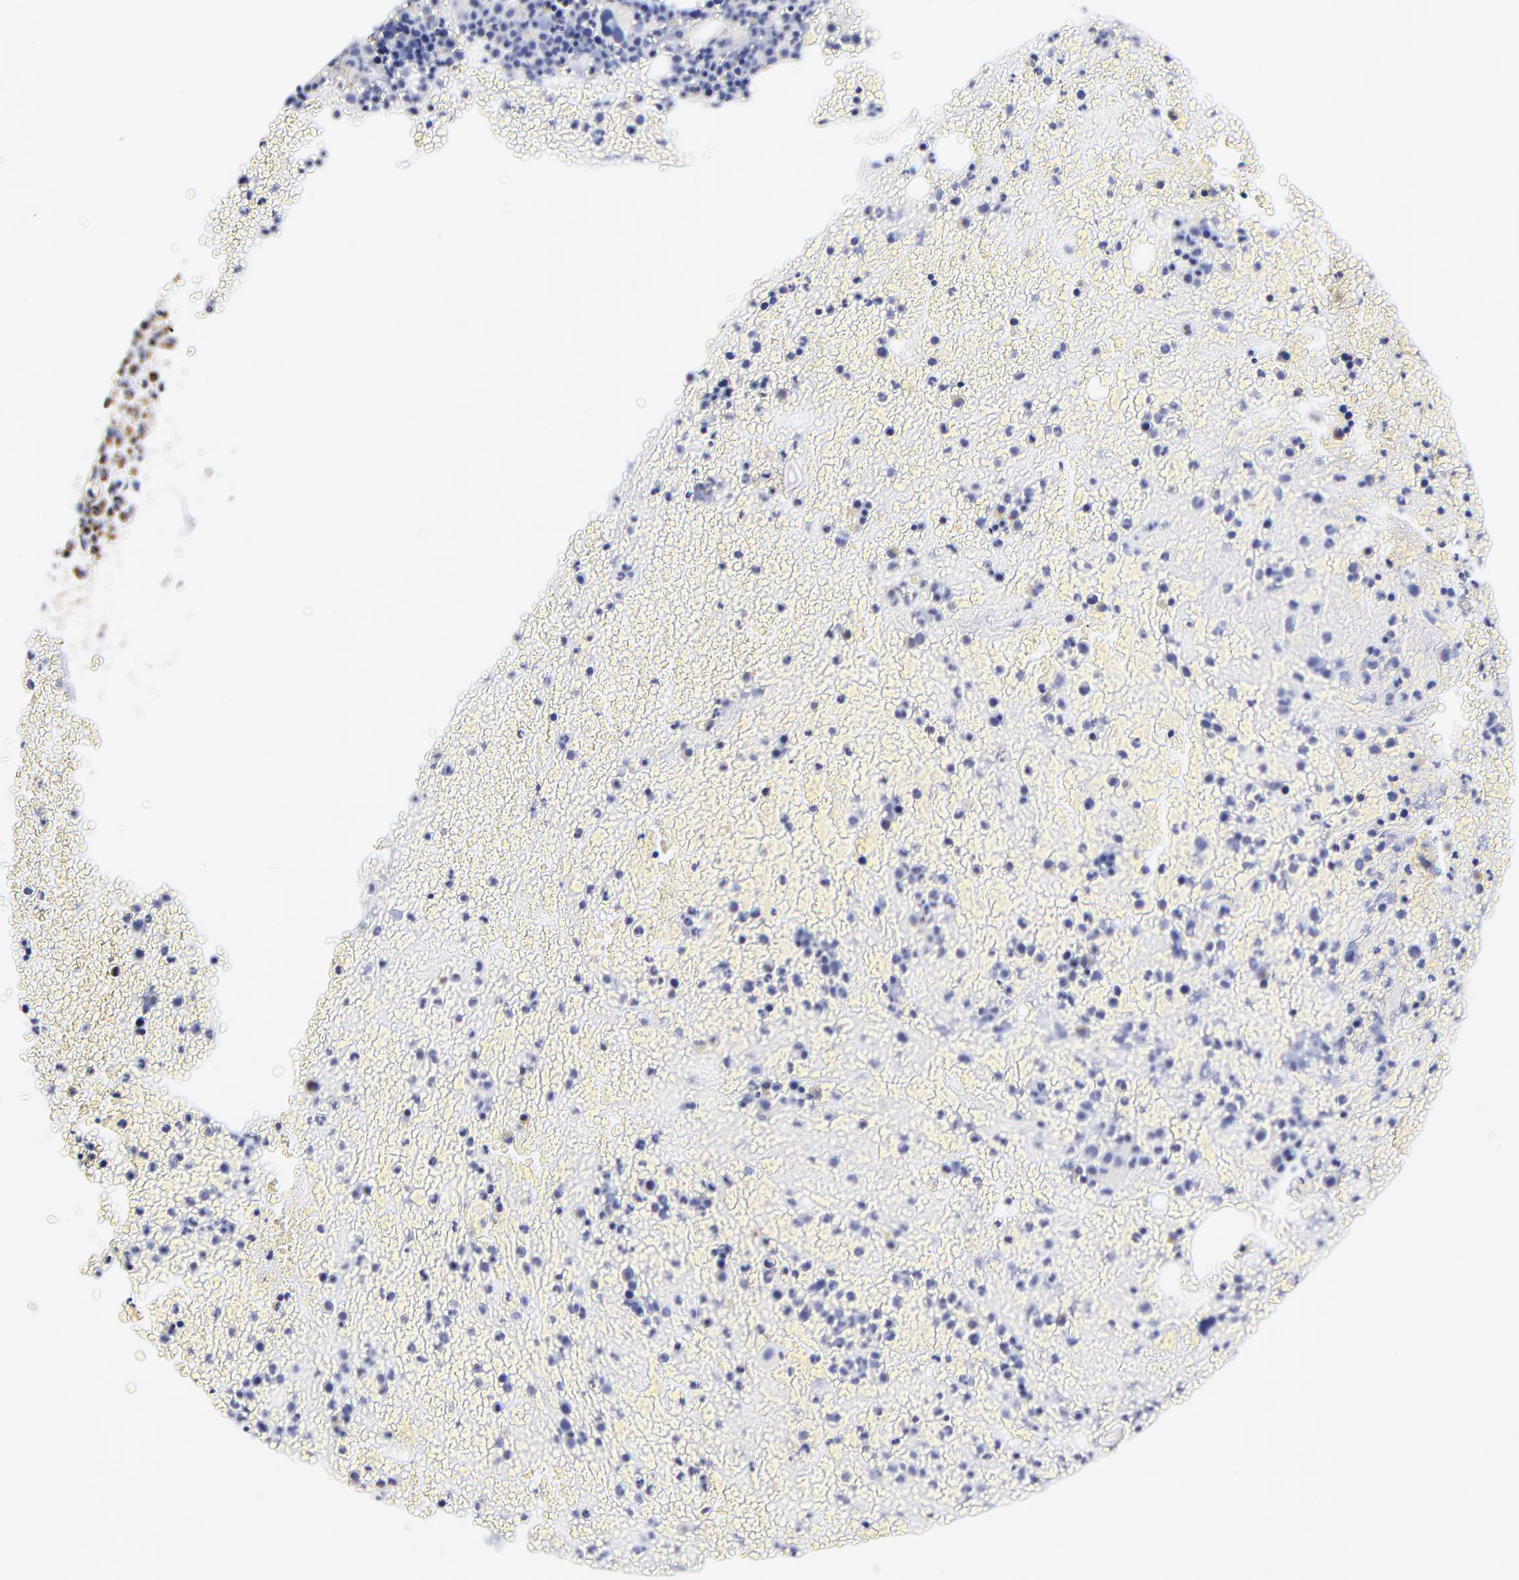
{"staining": {"intensity": "negative", "quantity": "none", "location": "none"}, "tissue": "bone marrow", "cell_type": "Hematopoietic cells", "image_type": "normal", "snomed": [{"axis": "morphology", "description": "Normal tissue, NOS"}, {"axis": "topography", "description": "Bone marrow"}], "caption": "Human bone marrow stained for a protein using IHC displays no positivity in hematopoietic cells.", "gene": "ATP5F1D", "patient": {"sex": "female", "age": 53}}